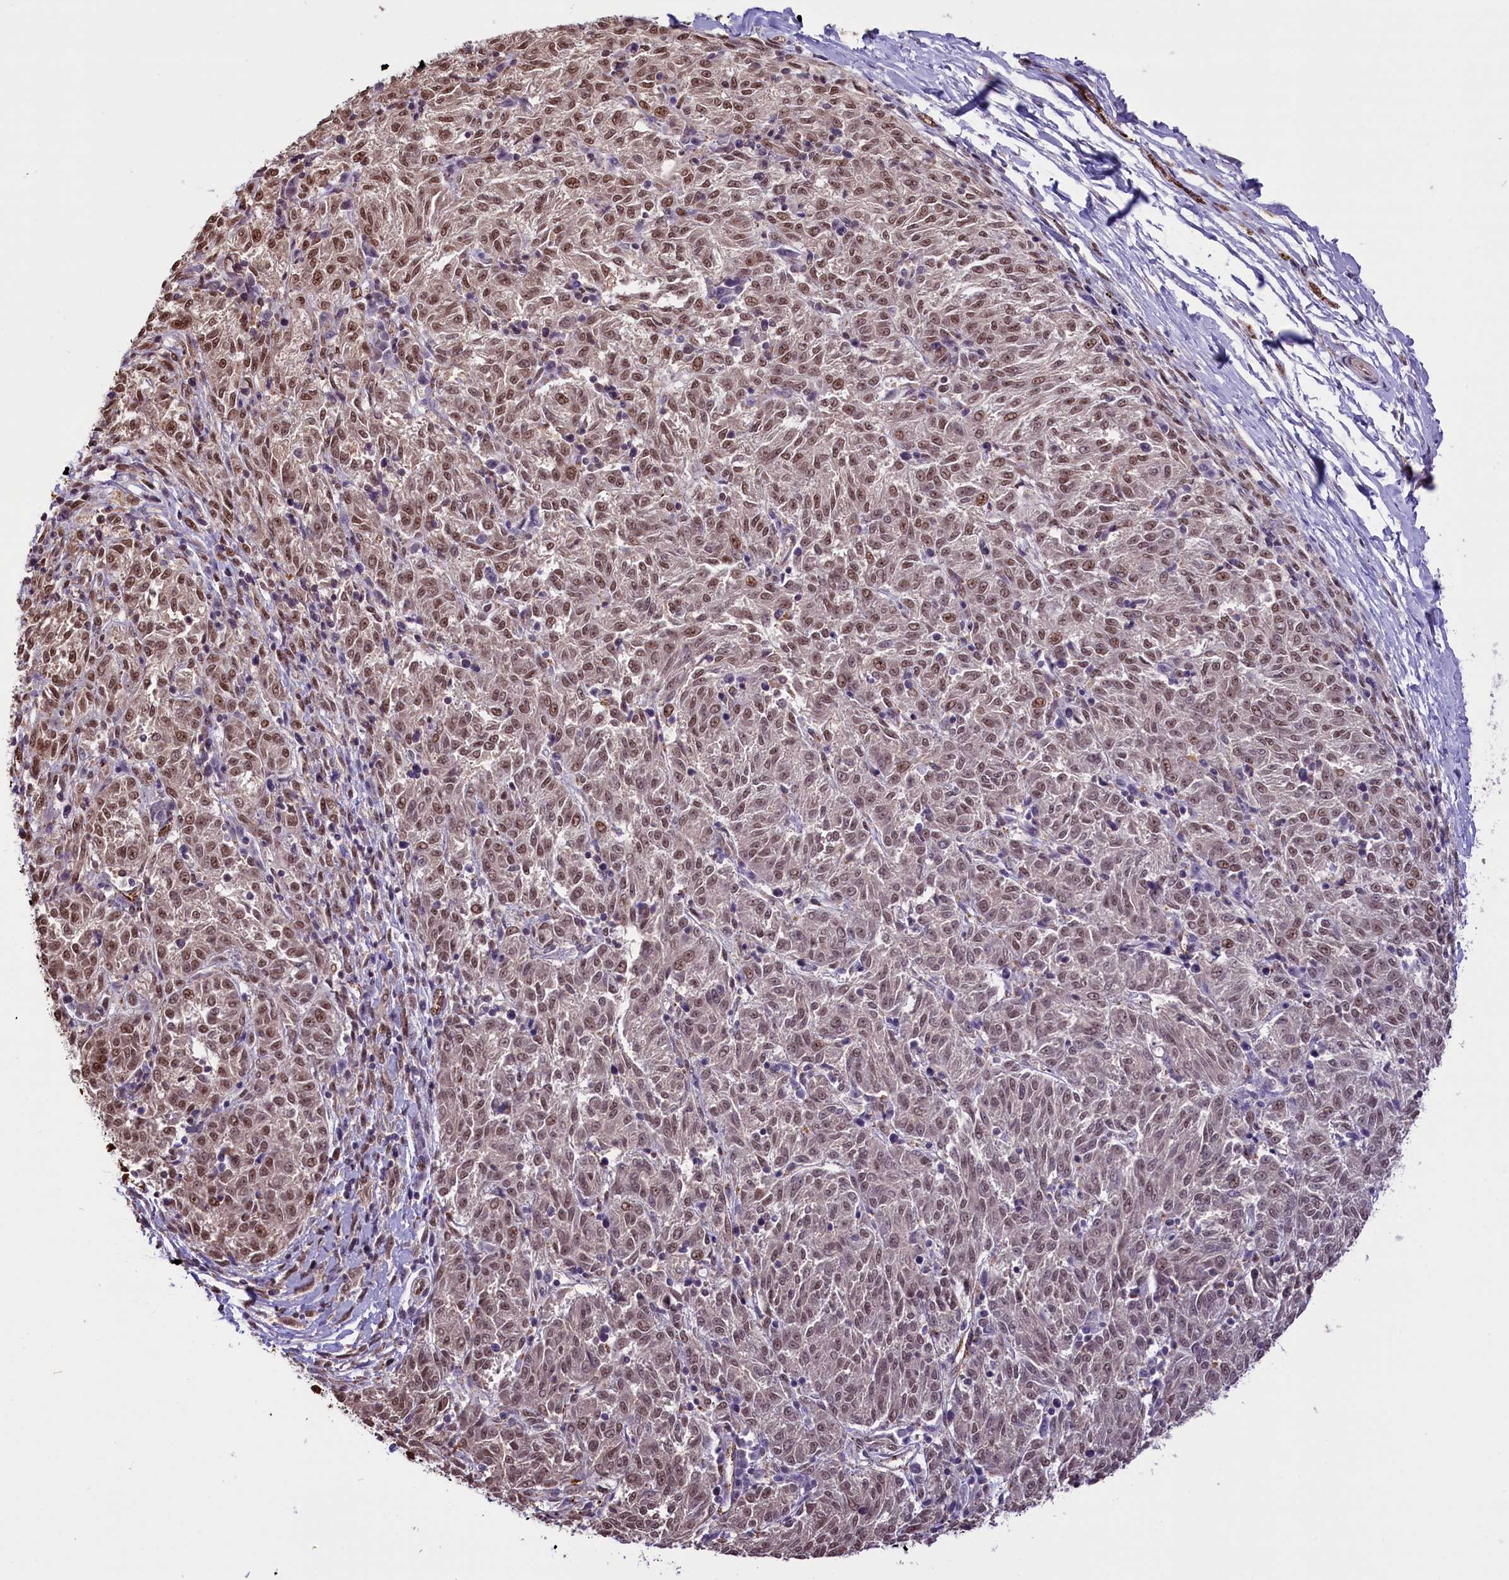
{"staining": {"intensity": "weak", "quantity": "25%-75%", "location": "cytoplasmic/membranous,nuclear"}, "tissue": "melanoma", "cell_type": "Tumor cells", "image_type": "cancer", "snomed": [{"axis": "morphology", "description": "Malignant melanoma, NOS"}, {"axis": "topography", "description": "Skin"}], "caption": "Protein staining of malignant melanoma tissue demonstrates weak cytoplasmic/membranous and nuclear positivity in about 25%-75% of tumor cells.", "gene": "MRPL54", "patient": {"sex": "female", "age": 72}}